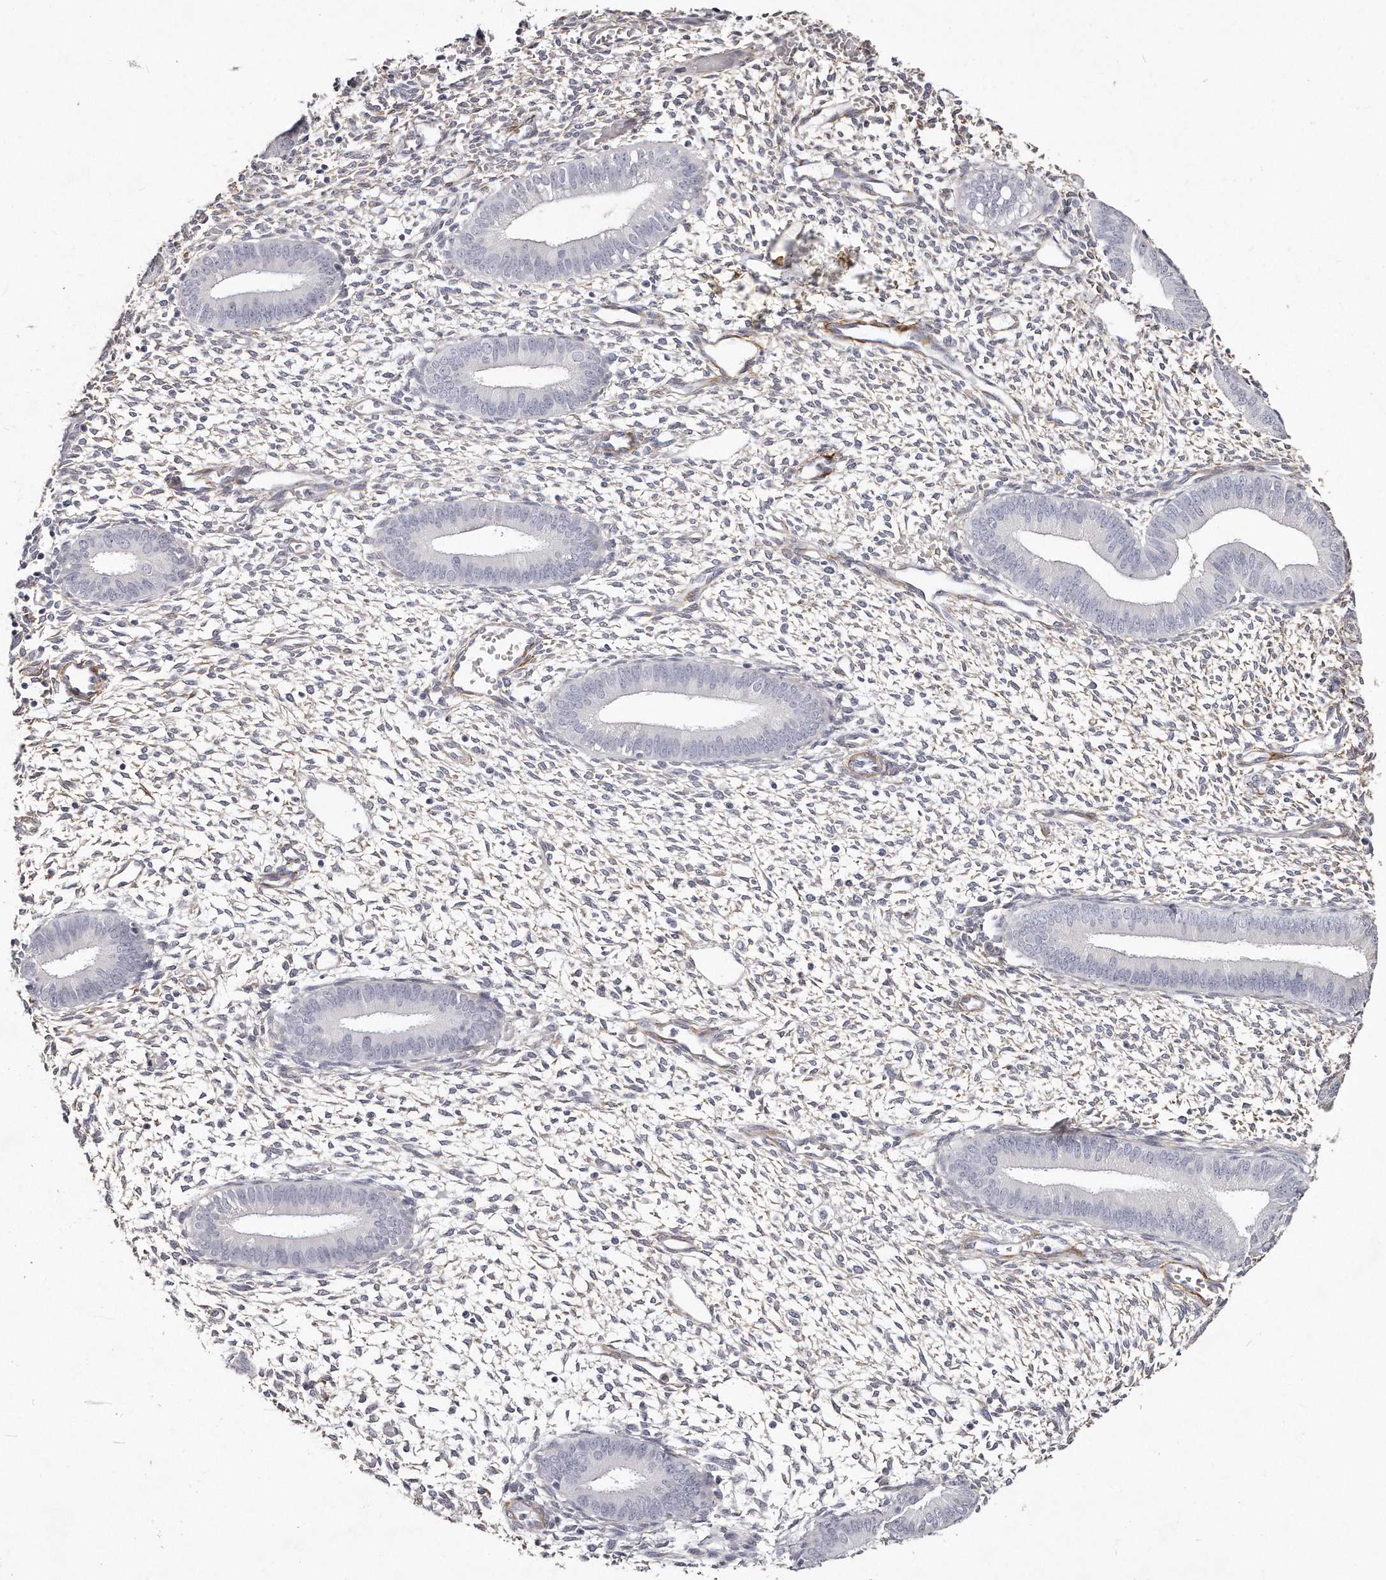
{"staining": {"intensity": "moderate", "quantity": "25%-75%", "location": "cytoplasmic/membranous"}, "tissue": "endometrium", "cell_type": "Cells in endometrial stroma", "image_type": "normal", "snomed": [{"axis": "morphology", "description": "Normal tissue, NOS"}, {"axis": "topography", "description": "Endometrium"}], "caption": "DAB (3,3'-diaminobenzidine) immunohistochemical staining of benign human endometrium exhibits moderate cytoplasmic/membranous protein positivity in approximately 25%-75% of cells in endometrial stroma.", "gene": "LMOD1", "patient": {"sex": "female", "age": 46}}